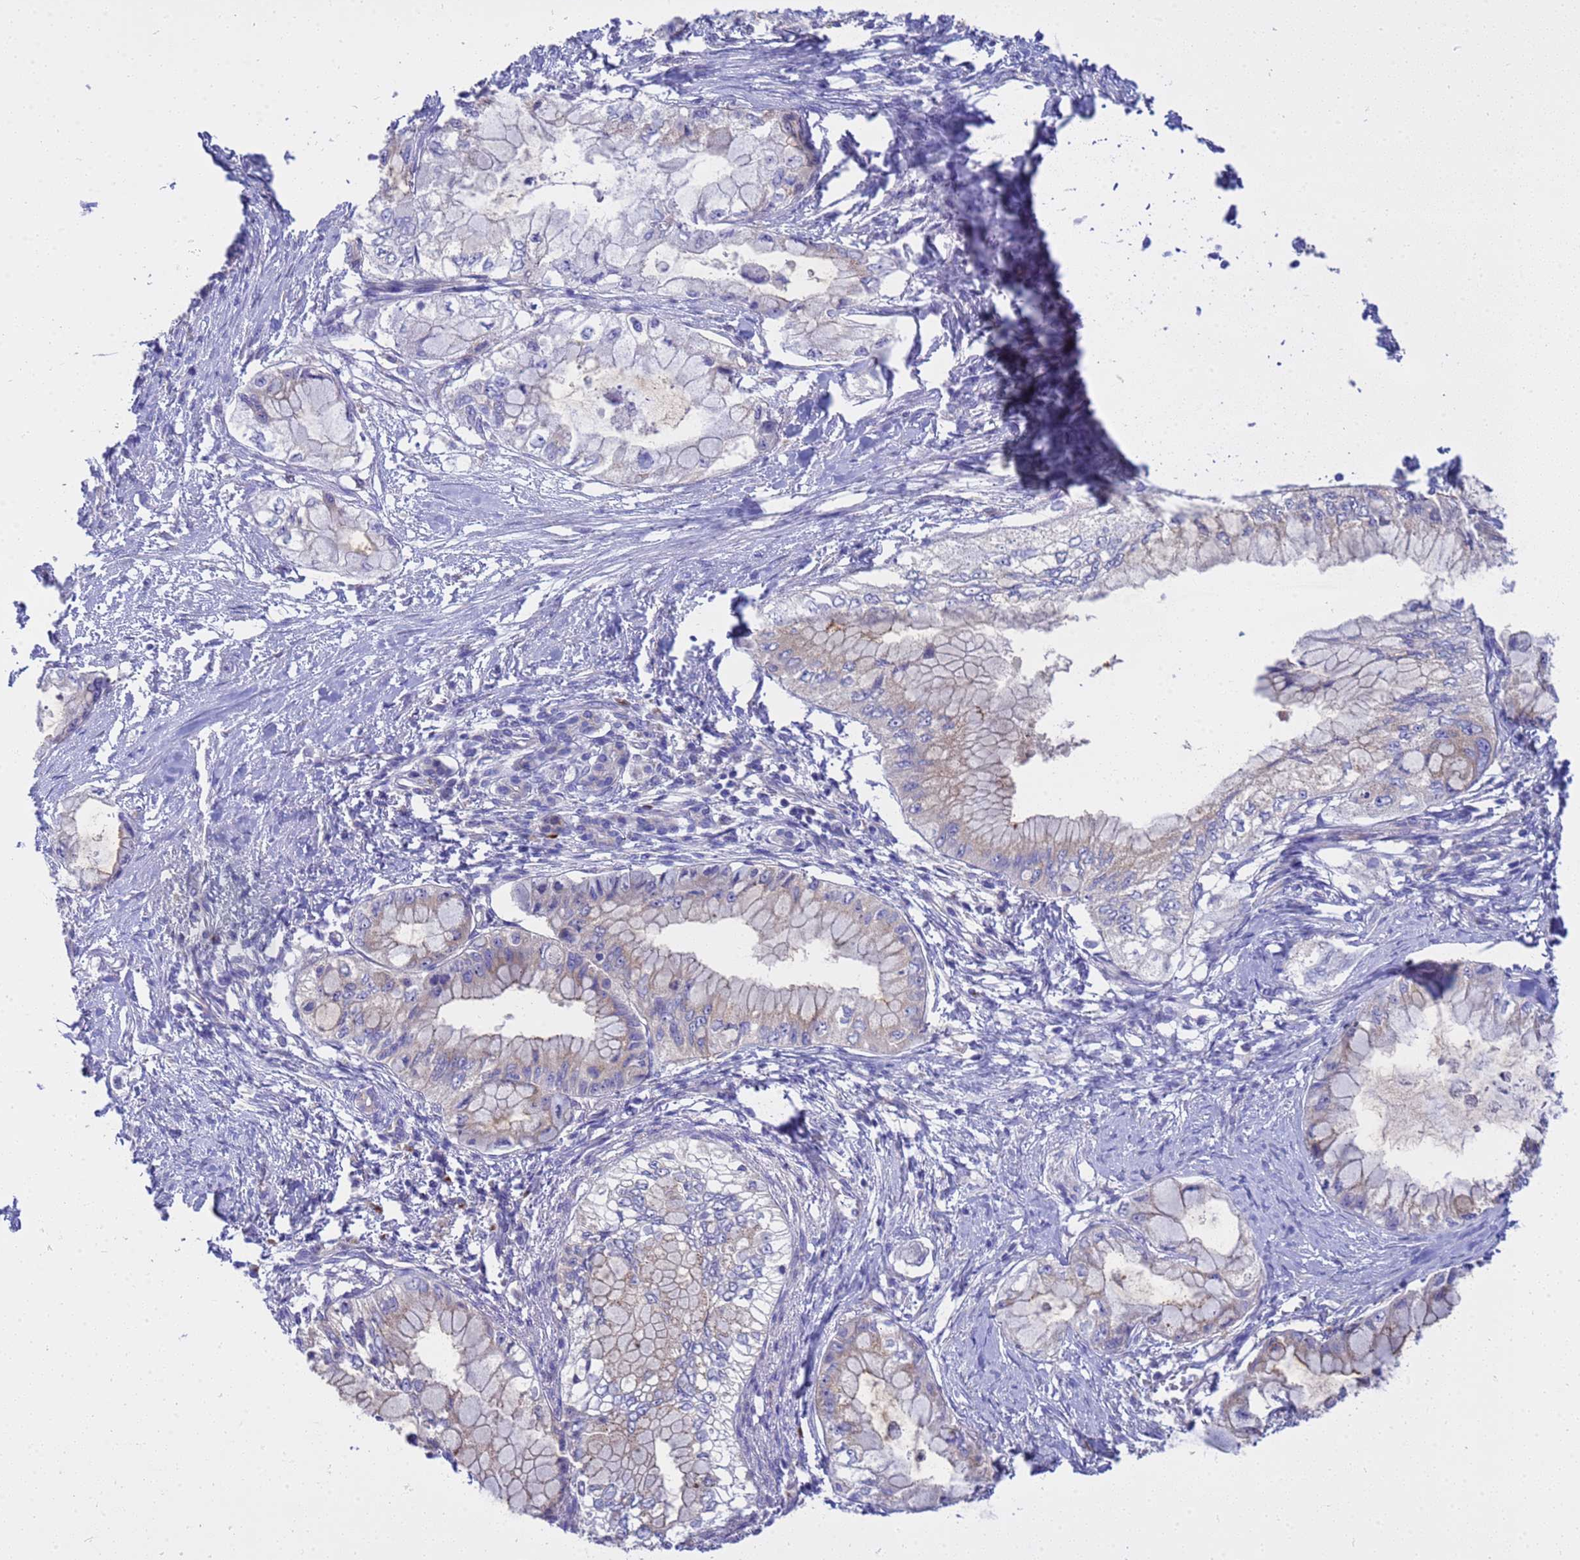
{"staining": {"intensity": "weak", "quantity": "<25%", "location": "cytoplasmic/membranous"}, "tissue": "pancreatic cancer", "cell_type": "Tumor cells", "image_type": "cancer", "snomed": [{"axis": "morphology", "description": "Adenocarcinoma, NOS"}, {"axis": "topography", "description": "Pancreas"}], "caption": "An image of human pancreatic cancer is negative for staining in tumor cells. The staining is performed using DAB brown chromogen with nuclei counter-stained in using hematoxylin.", "gene": "ANAPC1", "patient": {"sex": "male", "age": 48}}